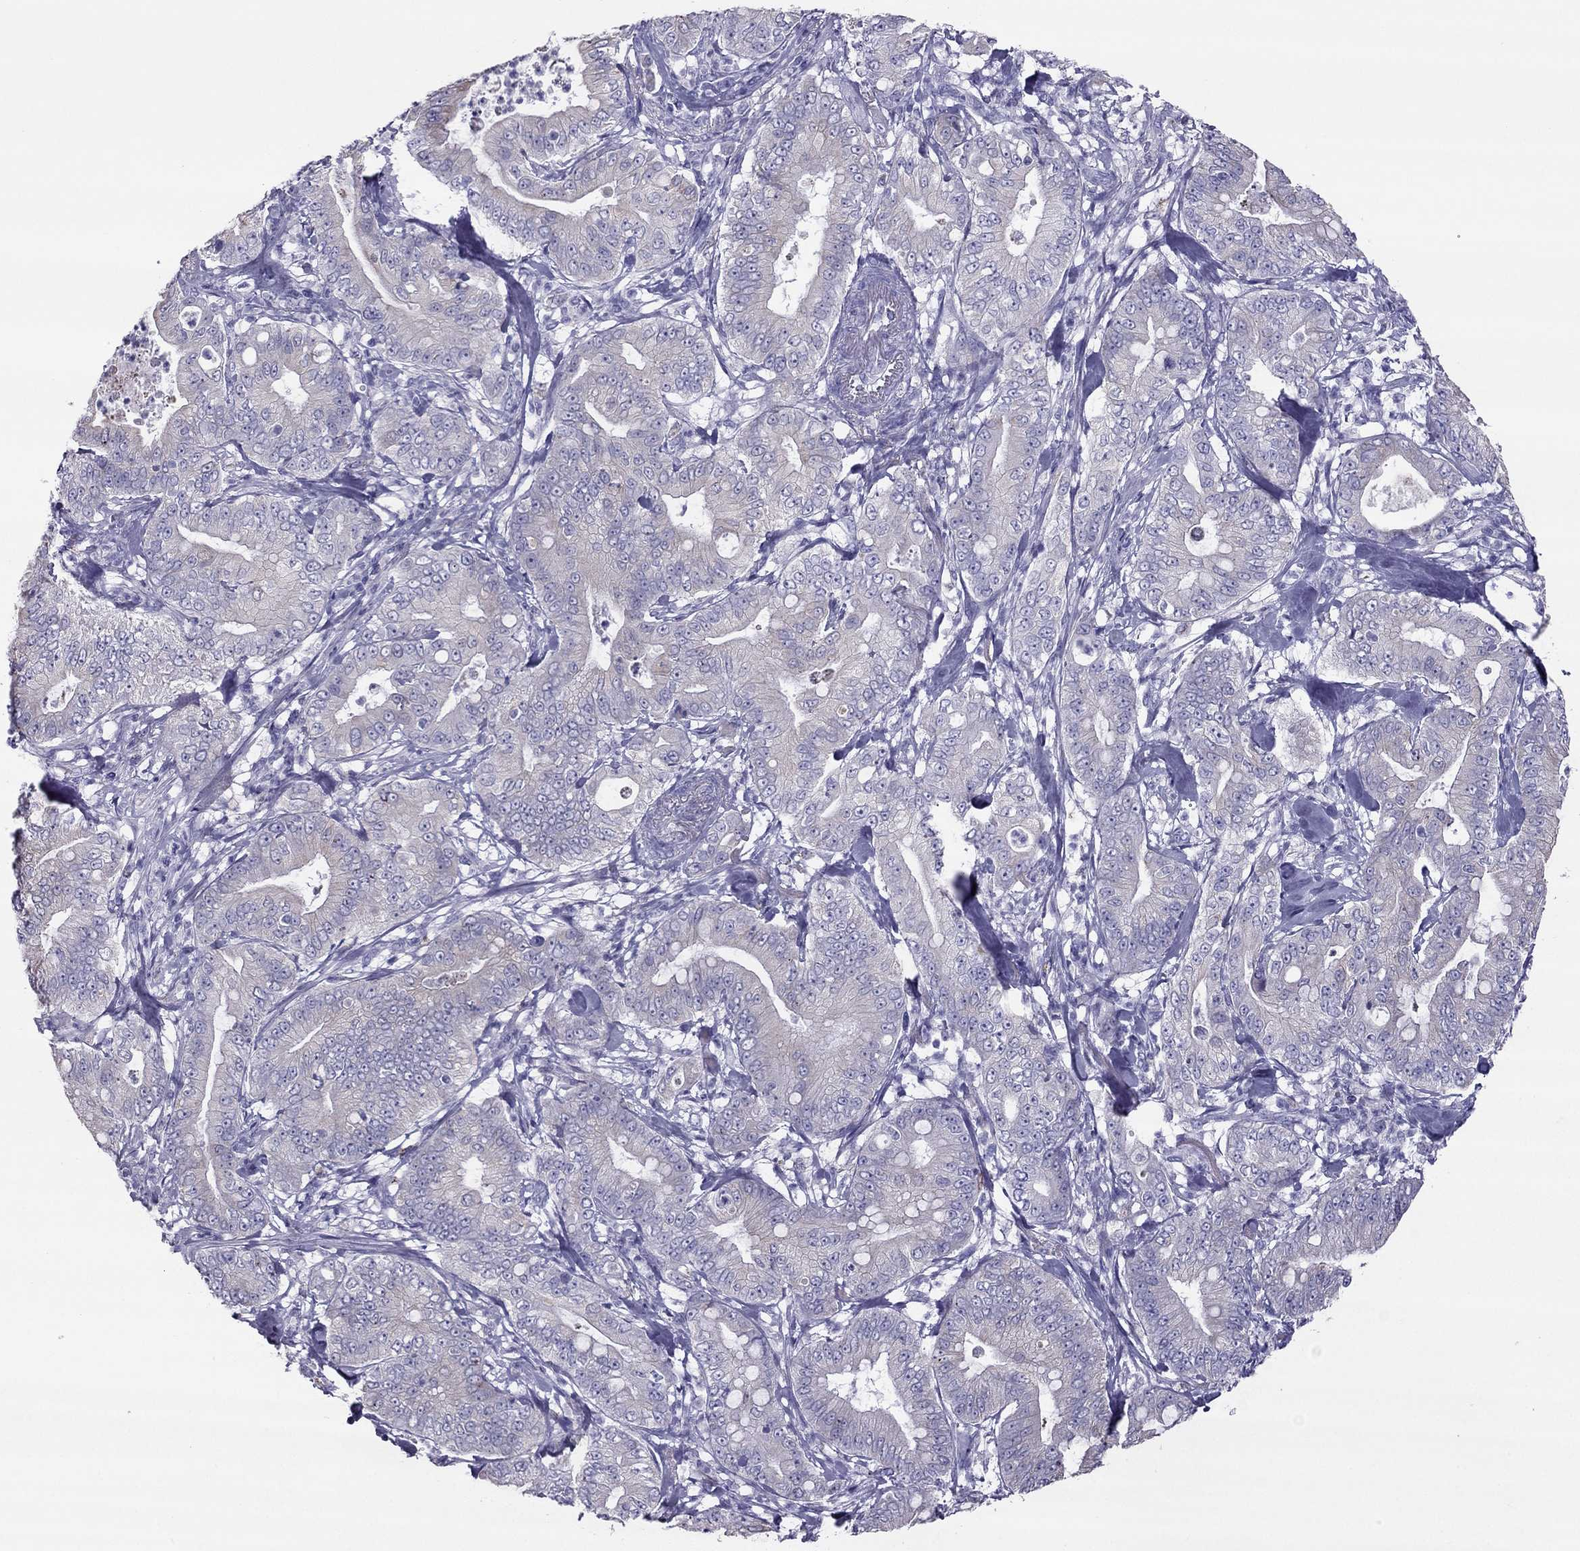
{"staining": {"intensity": "negative", "quantity": "none", "location": "none"}, "tissue": "pancreatic cancer", "cell_type": "Tumor cells", "image_type": "cancer", "snomed": [{"axis": "morphology", "description": "Adenocarcinoma, NOS"}, {"axis": "topography", "description": "Pancreas"}], "caption": "Histopathology image shows no significant protein expression in tumor cells of pancreatic adenocarcinoma. (Brightfield microscopy of DAB IHC at high magnification).", "gene": "MAEL", "patient": {"sex": "male", "age": 71}}